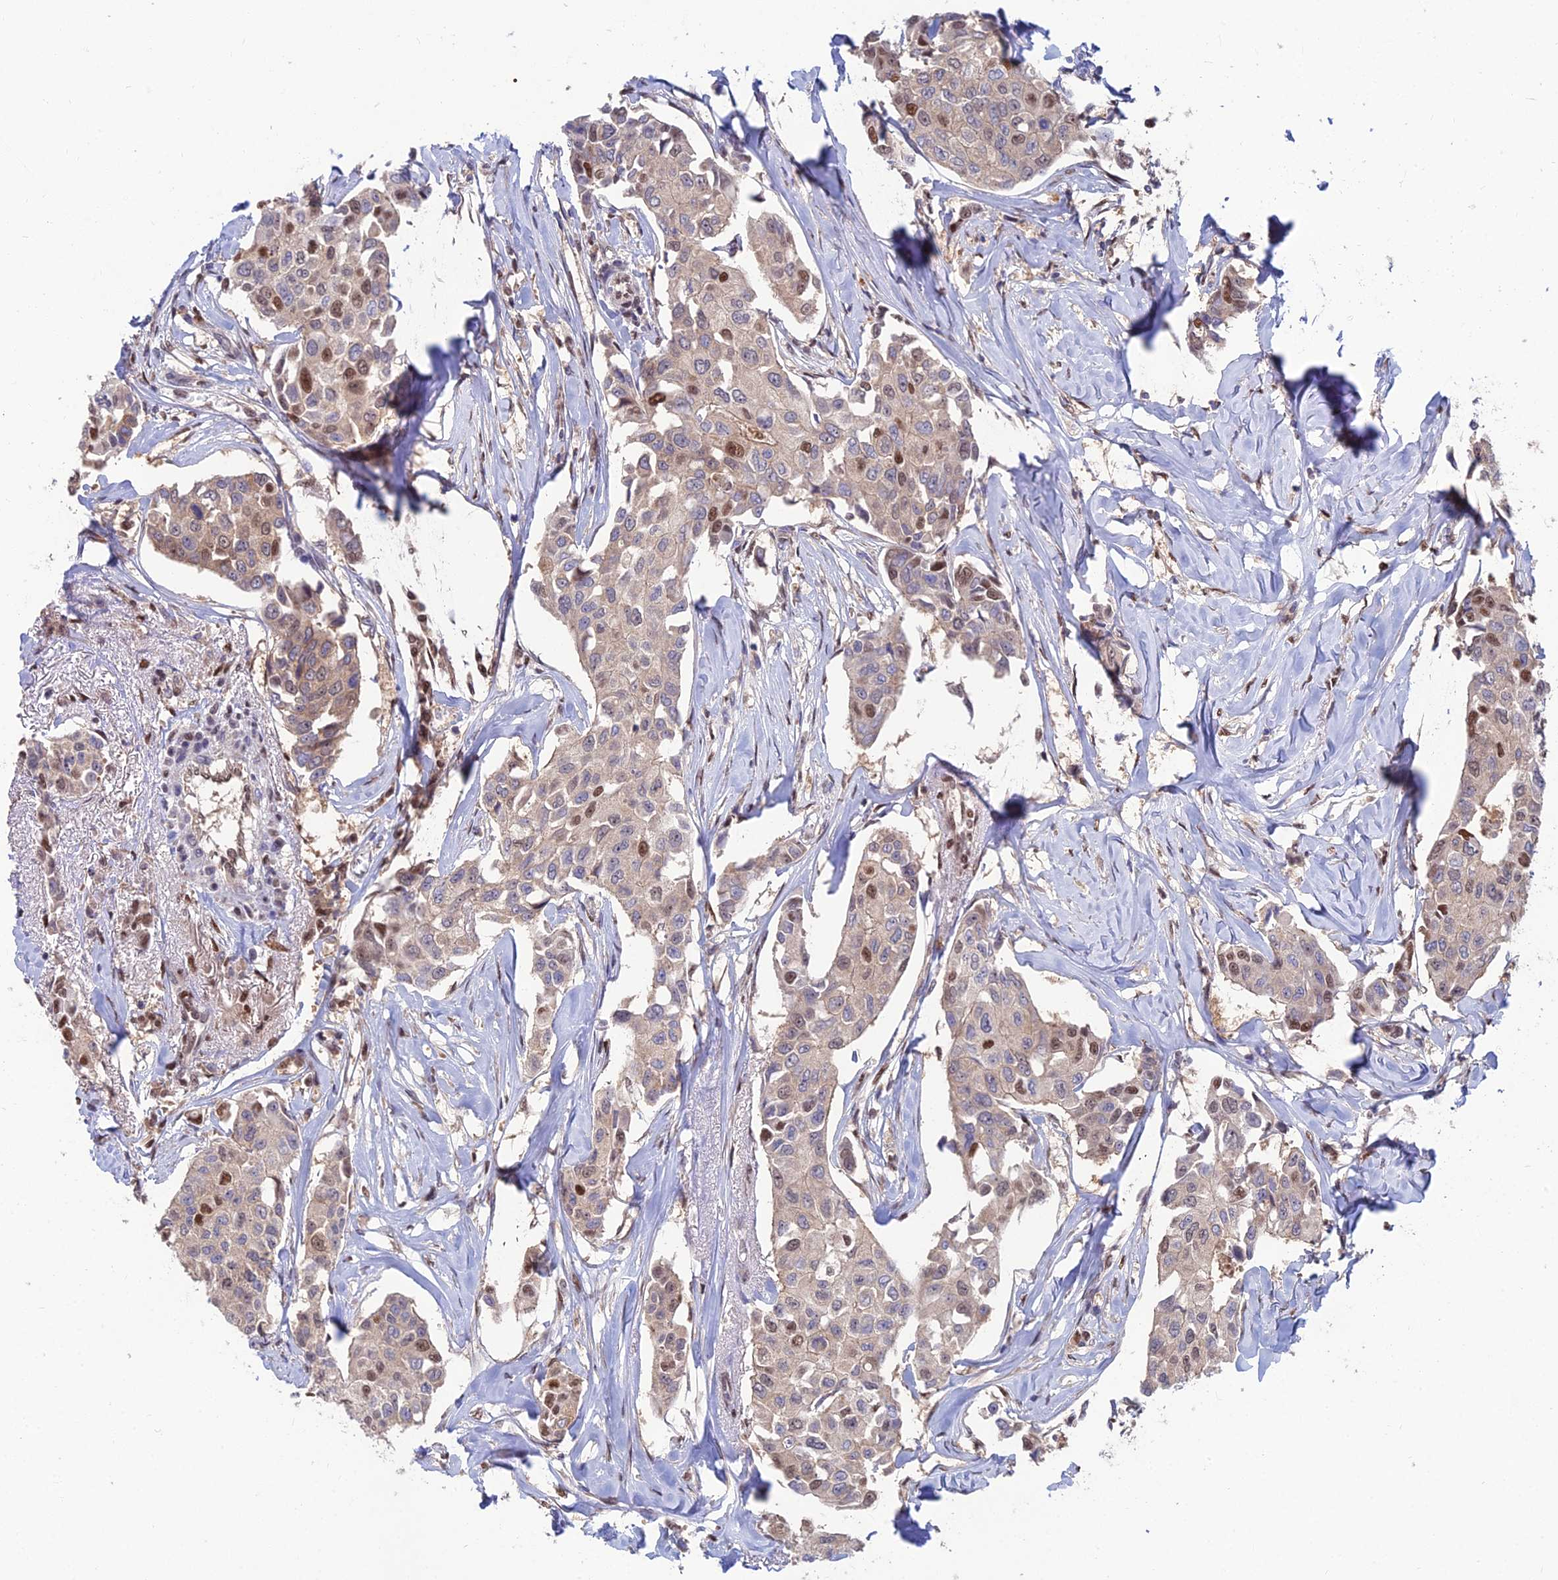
{"staining": {"intensity": "moderate", "quantity": "<25%", "location": "nuclear"}, "tissue": "breast cancer", "cell_type": "Tumor cells", "image_type": "cancer", "snomed": [{"axis": "morphology", "description": "Duct carcinoma"}, {"axis": "topography", "description": "Breast"}], "caption": "IHC of human breast intraductal carcinoma reveals low levels of moderate nuclear staining in about <25% of tumor cells. (DAB IHC with brightfield microscopy, high magnification).", "gene": "DNPEP", "patient": {"sex": "female", "age": 80}}